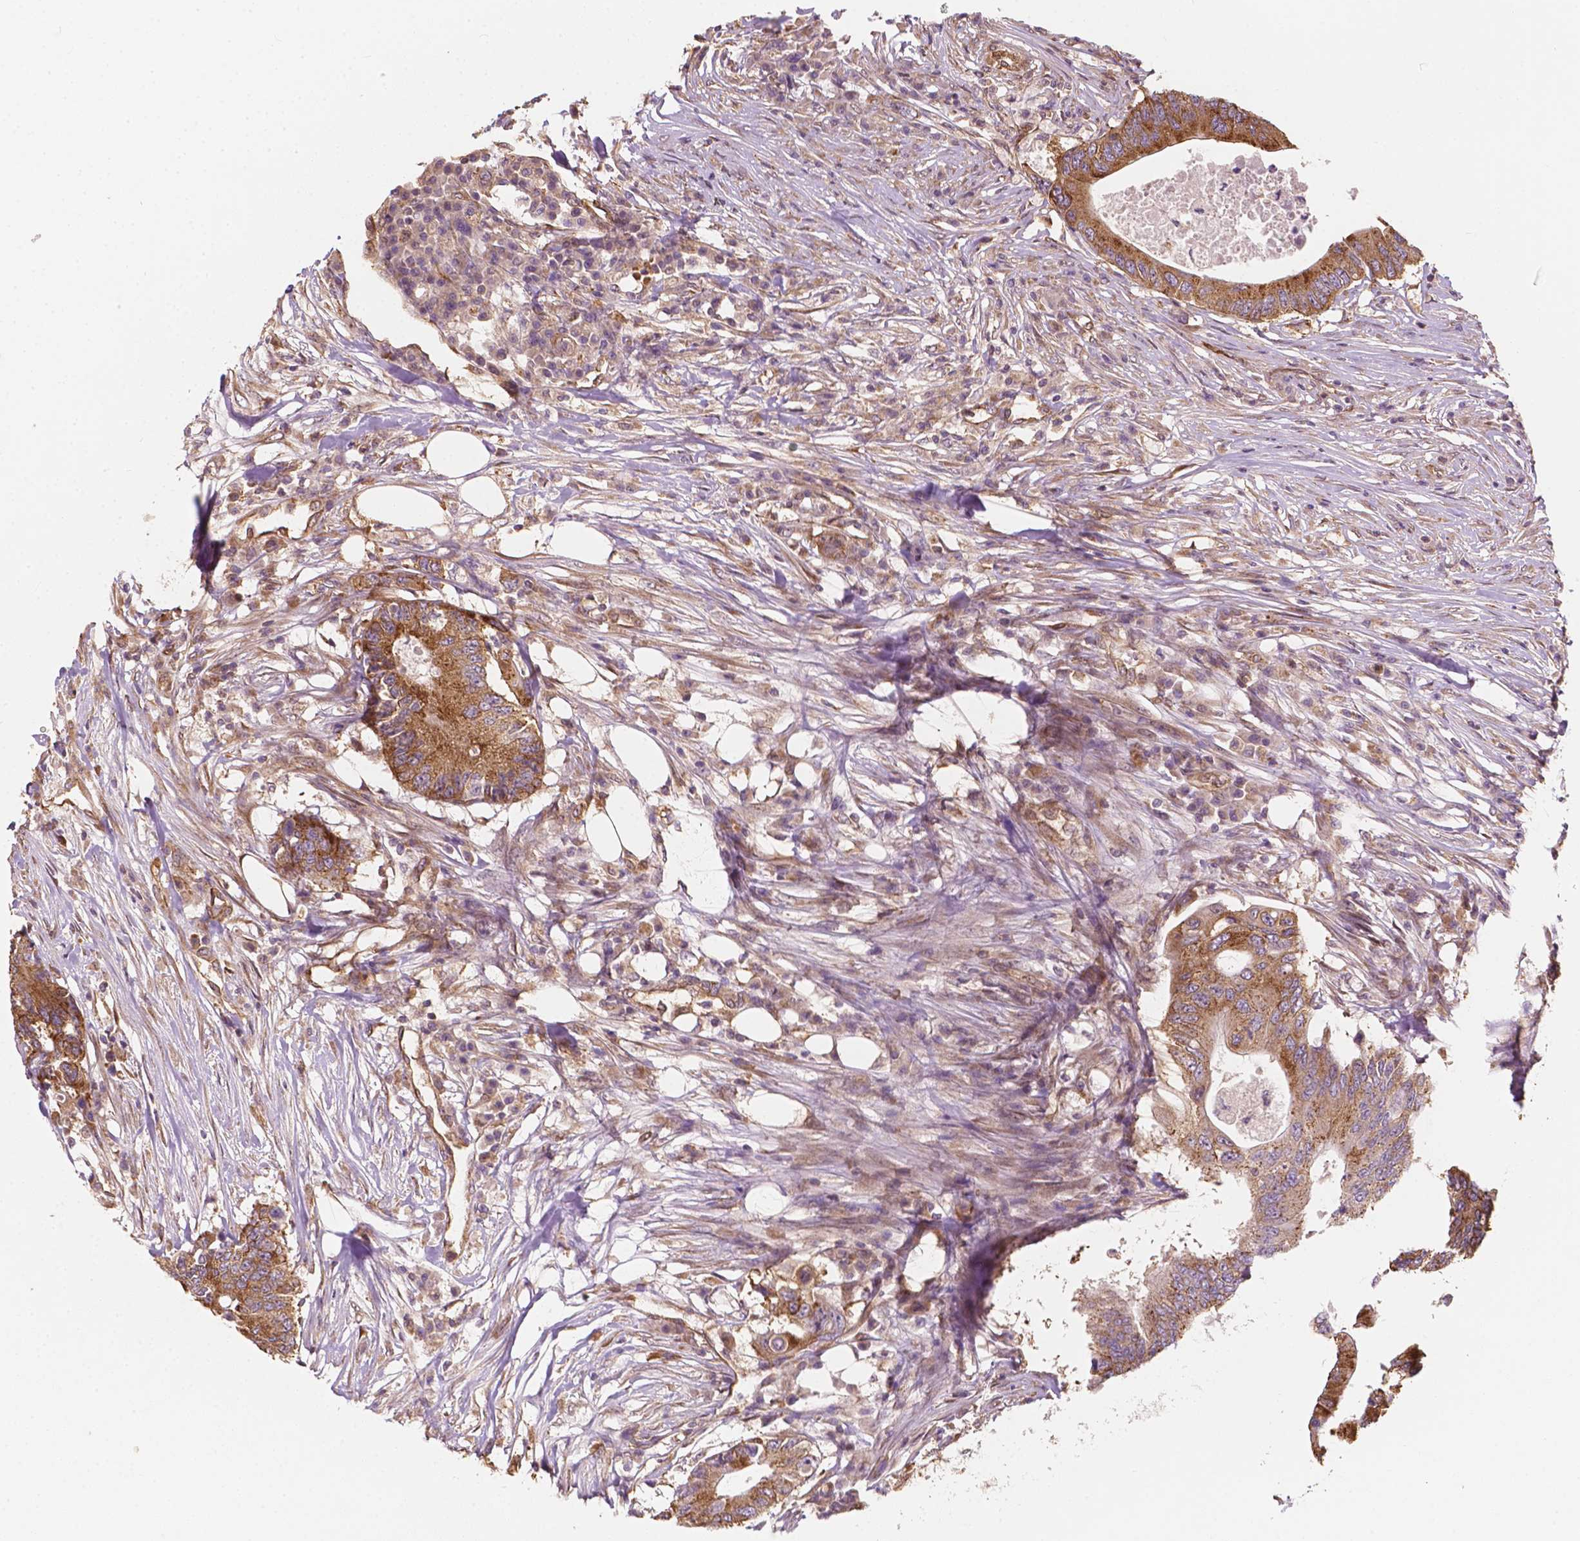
{"staining": {"intensity": "moderate", "quantity": ">75%", "location": "cytoplasmic/membranous"}, "tissue": "colorectal cancer", "cell_type": "Tumor cells", "image_type": "cancer", "snomed": [{"axis": "morphology", "description": "Adenocarcinoma, NOS"}, {"axis": "topography", "description": "Colon"}], "caption": "Colorectal cancer stained for a protein displays moderate cytoplasmic/membranous positivity in tumor cells.", "gene": "G3BP1", "patient": {"sex": "male", "age": 71}}